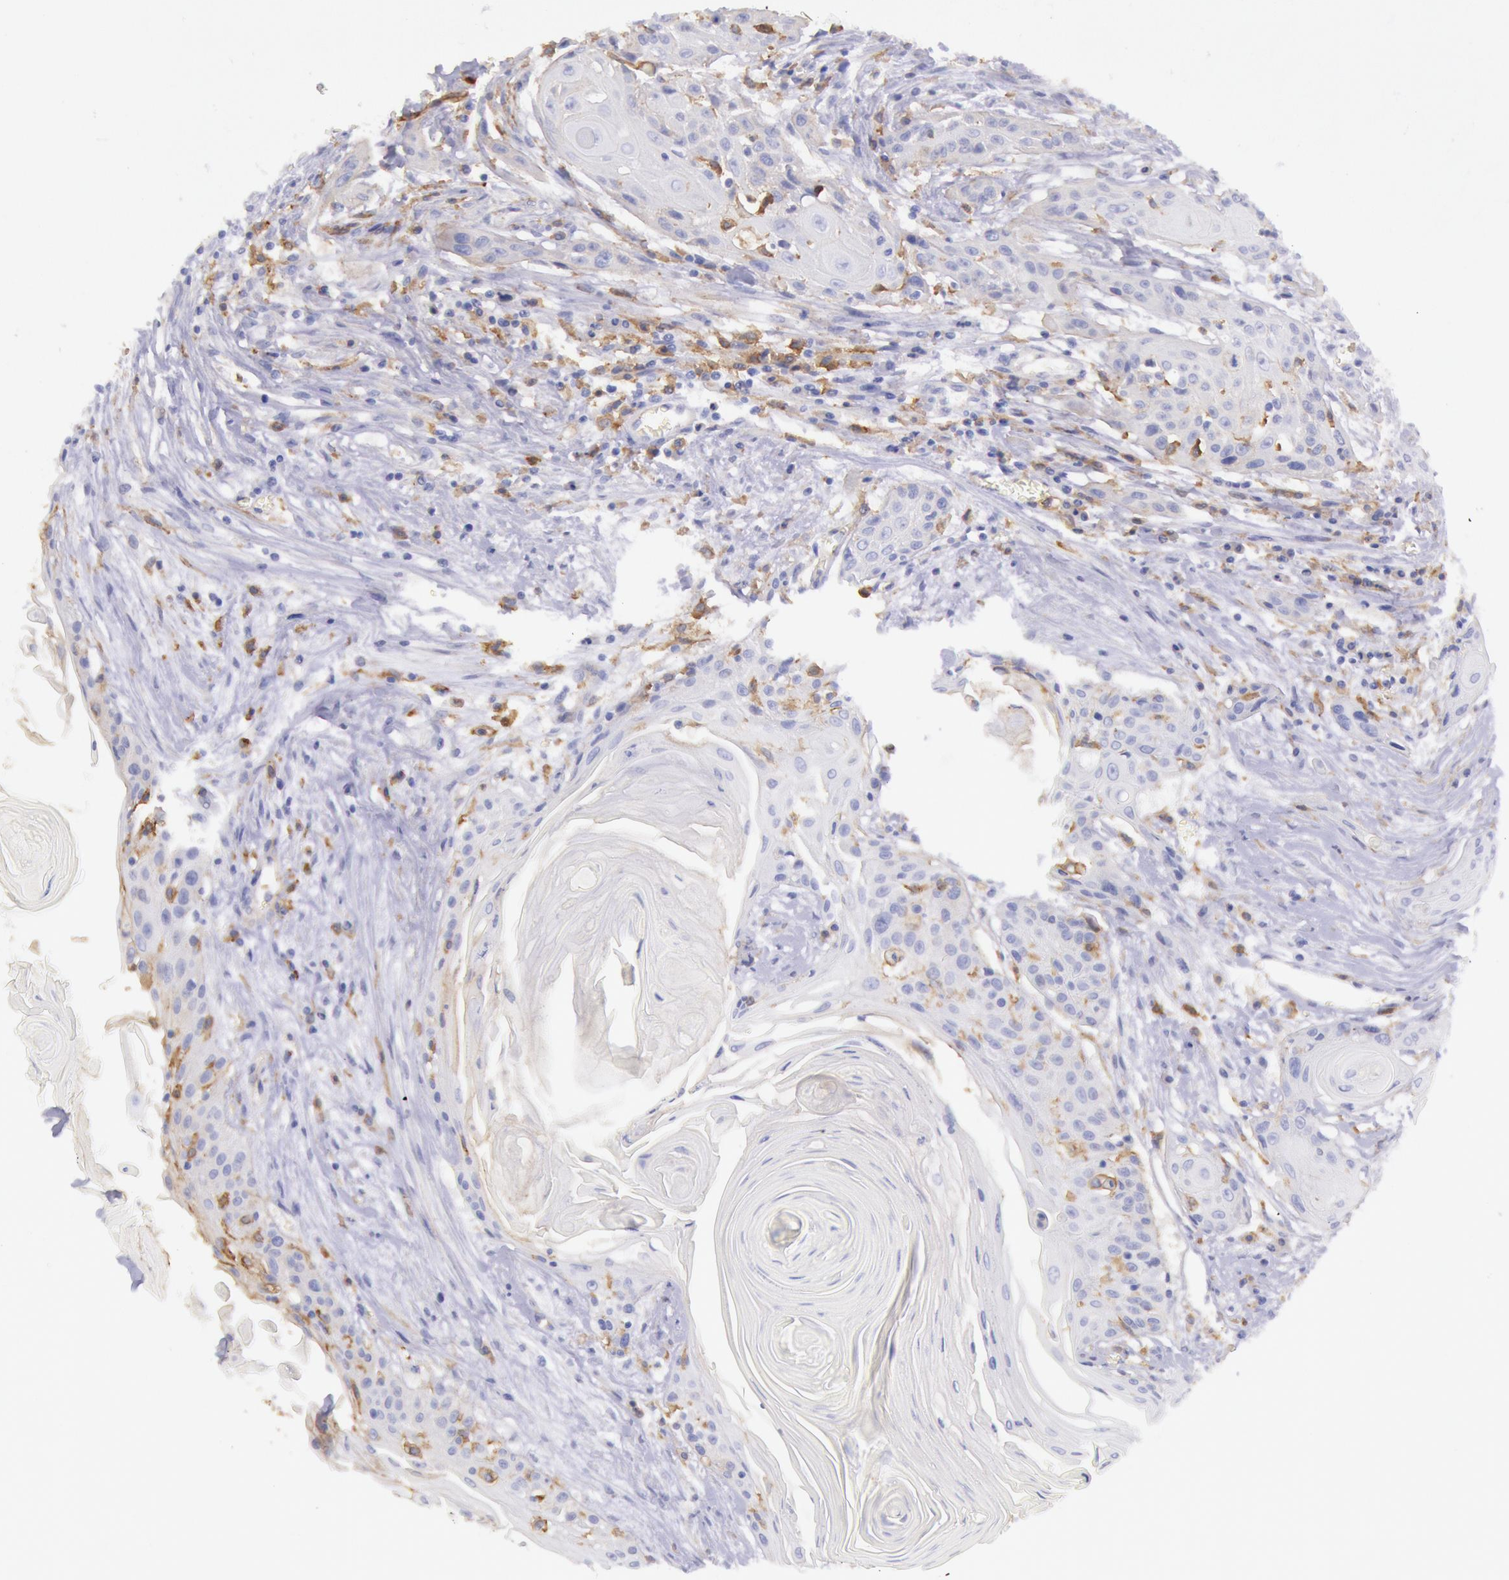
{"staining": {"intensity": "negative", "quantity": "none", "location": "none"}, "tissue": "head and neck cancer", "cell_type": "Tumor cells", "image_type": "cancer", "snomed": [{"axis": "morphology", "description": "Squamous cell carcinoma, NOS"}, {"axis": "morphology", "description": "Squamous cell carcinoma, metastatic, NOS"}, {"axis": "topography", "description": "Lymph node"}, {"axis": "topography", "description": "Salivary gland"}, {"axis": "topography", "description": "Head-Neck"}], "caption": "This is an immunohistochemistry image of human metastatic squamous cell carcinoma (head and neck). There is no positivity in tumor cells.", "gene": "LYN", "patient": {"sex": "female", "age": 74}}